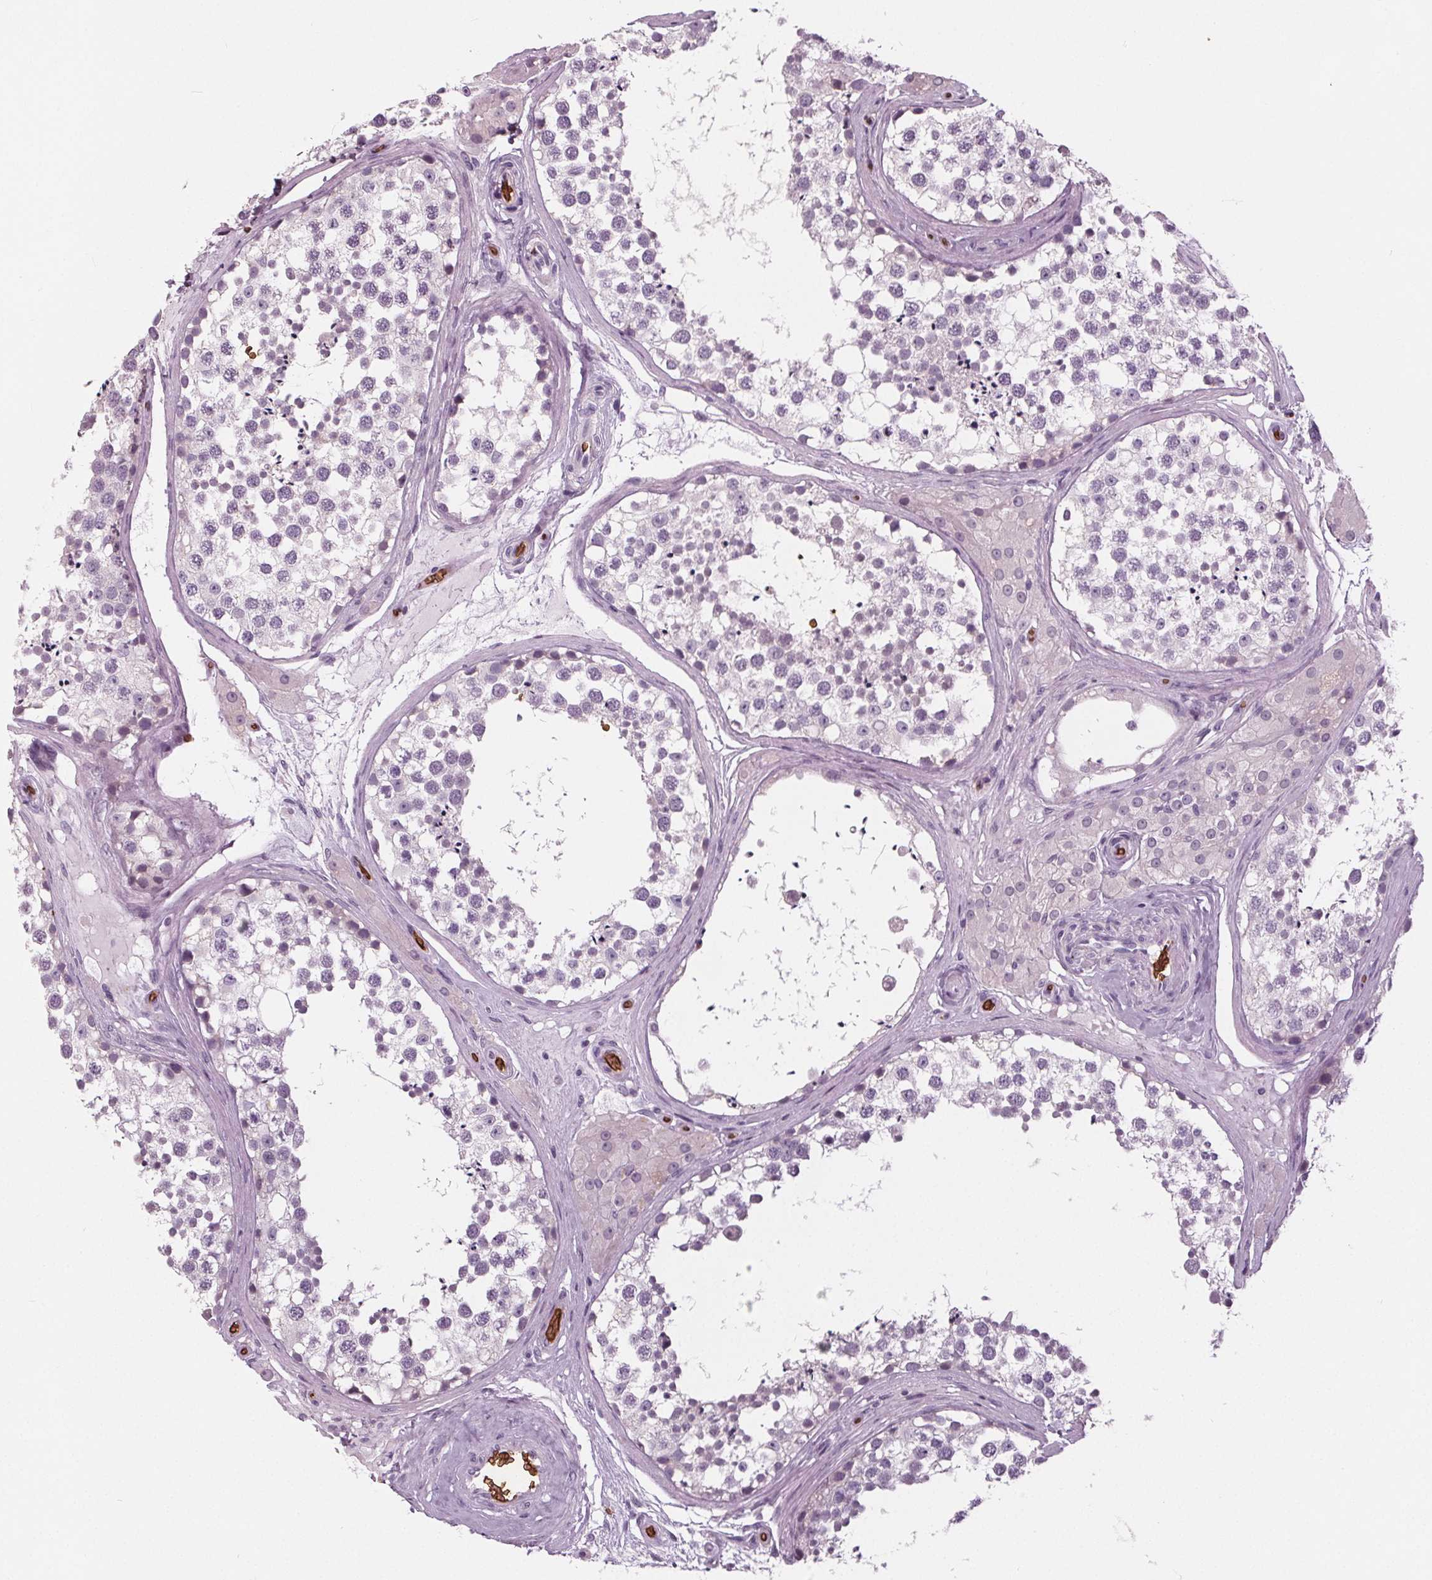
{"staining": {"intensity": "negative", "quantity": "none", "location": "none"}, "tissue": "testis", "cell_type": "Cells in seminiferous ducts", "image_type": "normal", "snomed": [{"axis": "morphology", "description": "Normal tissue, NOS"}, {"axis": "morphology", "description": "Seminoma, NOS"}, {"axis": "topography", "description": "Testis"}], "caption": "The IHC histopathology image has no significant expression in cells in seminiferous ducts of testis.", "gene": "SLC4A1", "patient": {"sex": "male", "age": 65}}